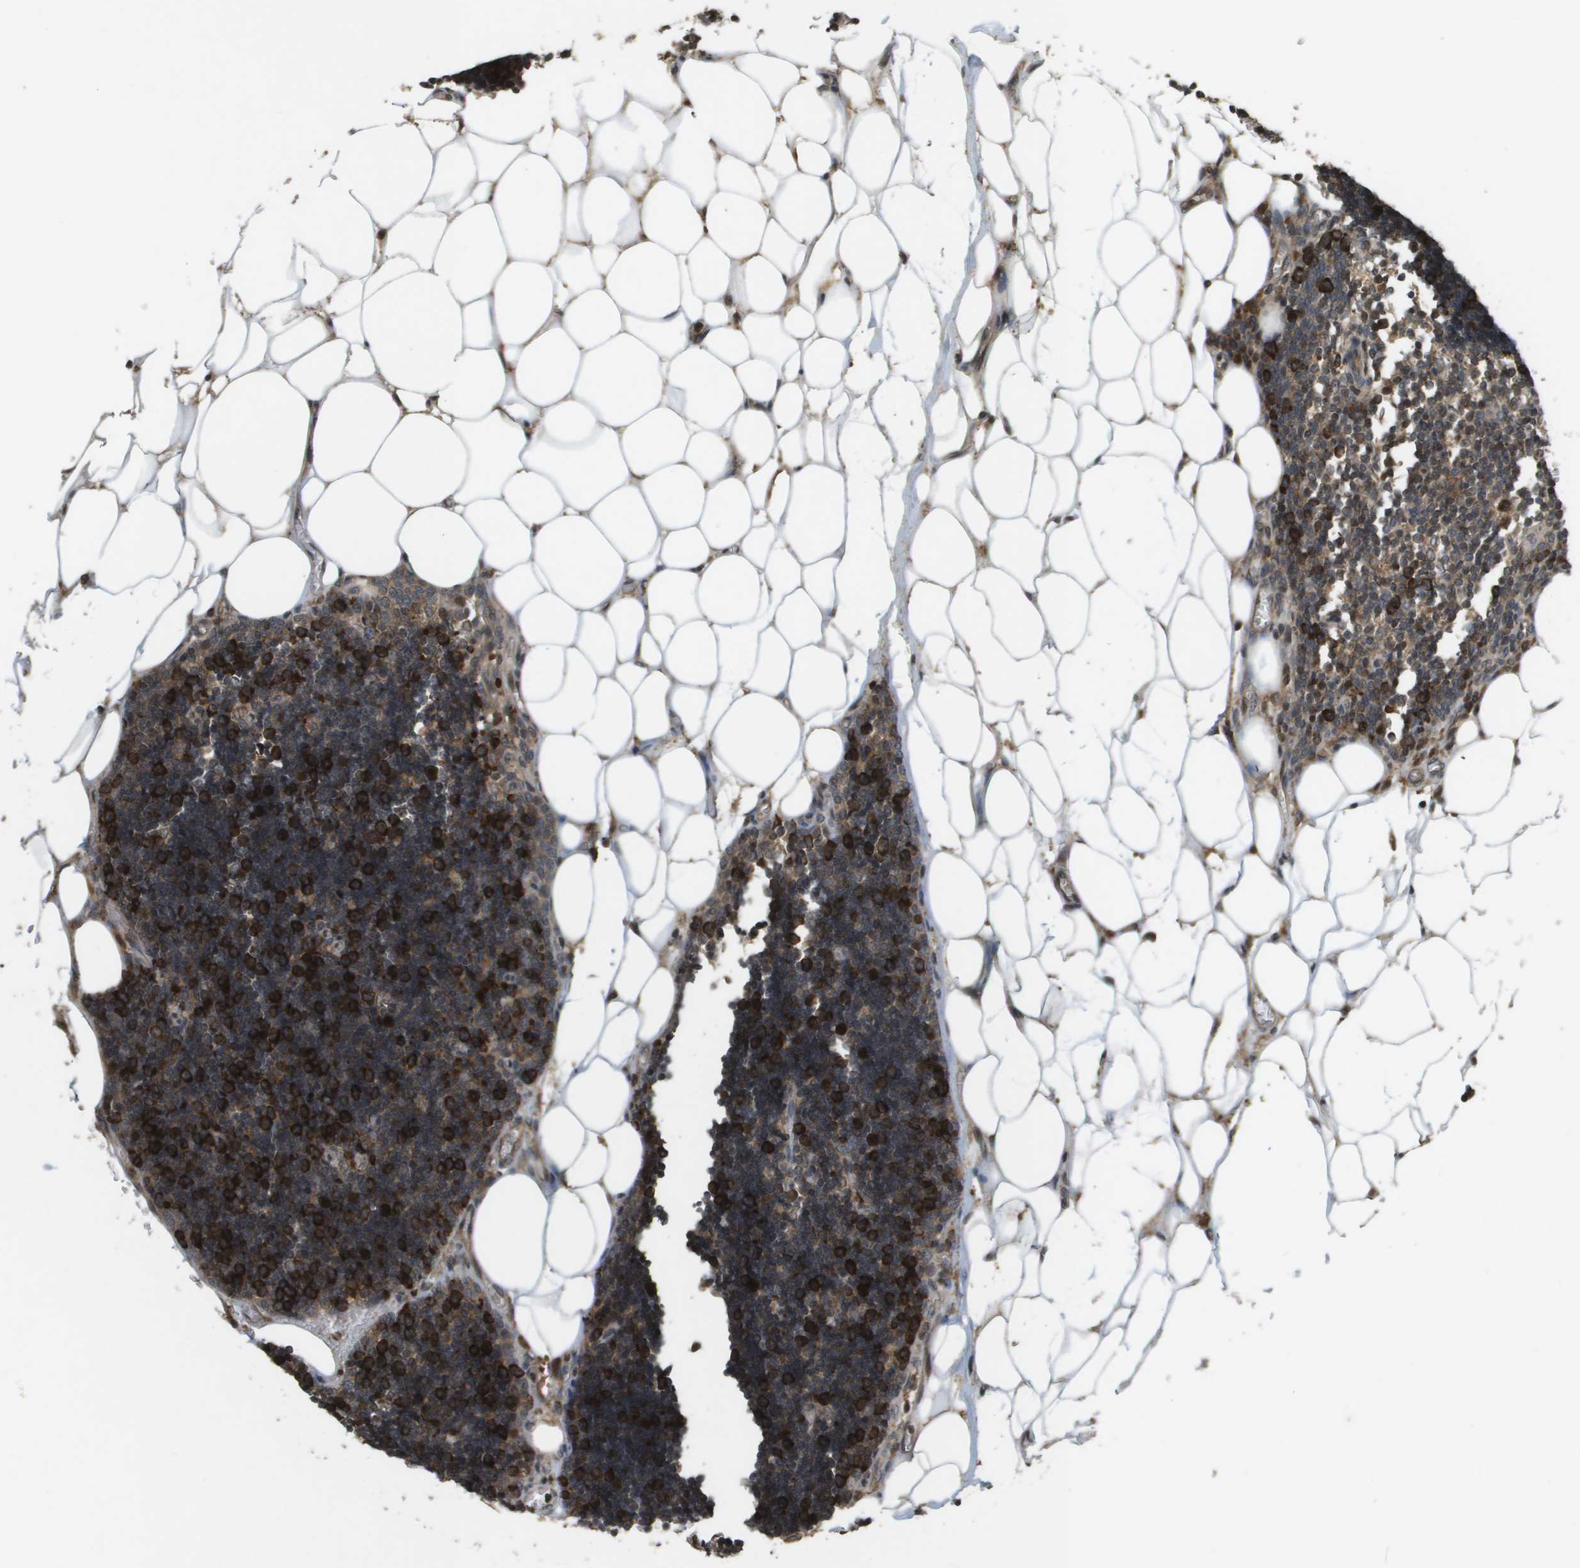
{"staining": {"intensity": "strong", "quantity": ">75%", "location": "cytoplasmic/membranous"}, "tissue": "lymph node", "cell_type": "Germinal center cells", "image_type": "normal", "snomed": [{"axis": "morphology", "description": "Normal tissue, NOS"}, {"axis": "topography", "description": "Lymph node"}], "caption": "The histopathology image shows a brown stain indicating the presence of a protein in the cytoplasmic/membranous of germinal center cells in lymph node. (Stains: DAB (3,3'-diaminobenzidine) in brown, nuclei in blue, Microscopy: brightfield microscopy at high magnification).", "gene": "KIF11", "patient": {"sex": "male", "age": 33}}